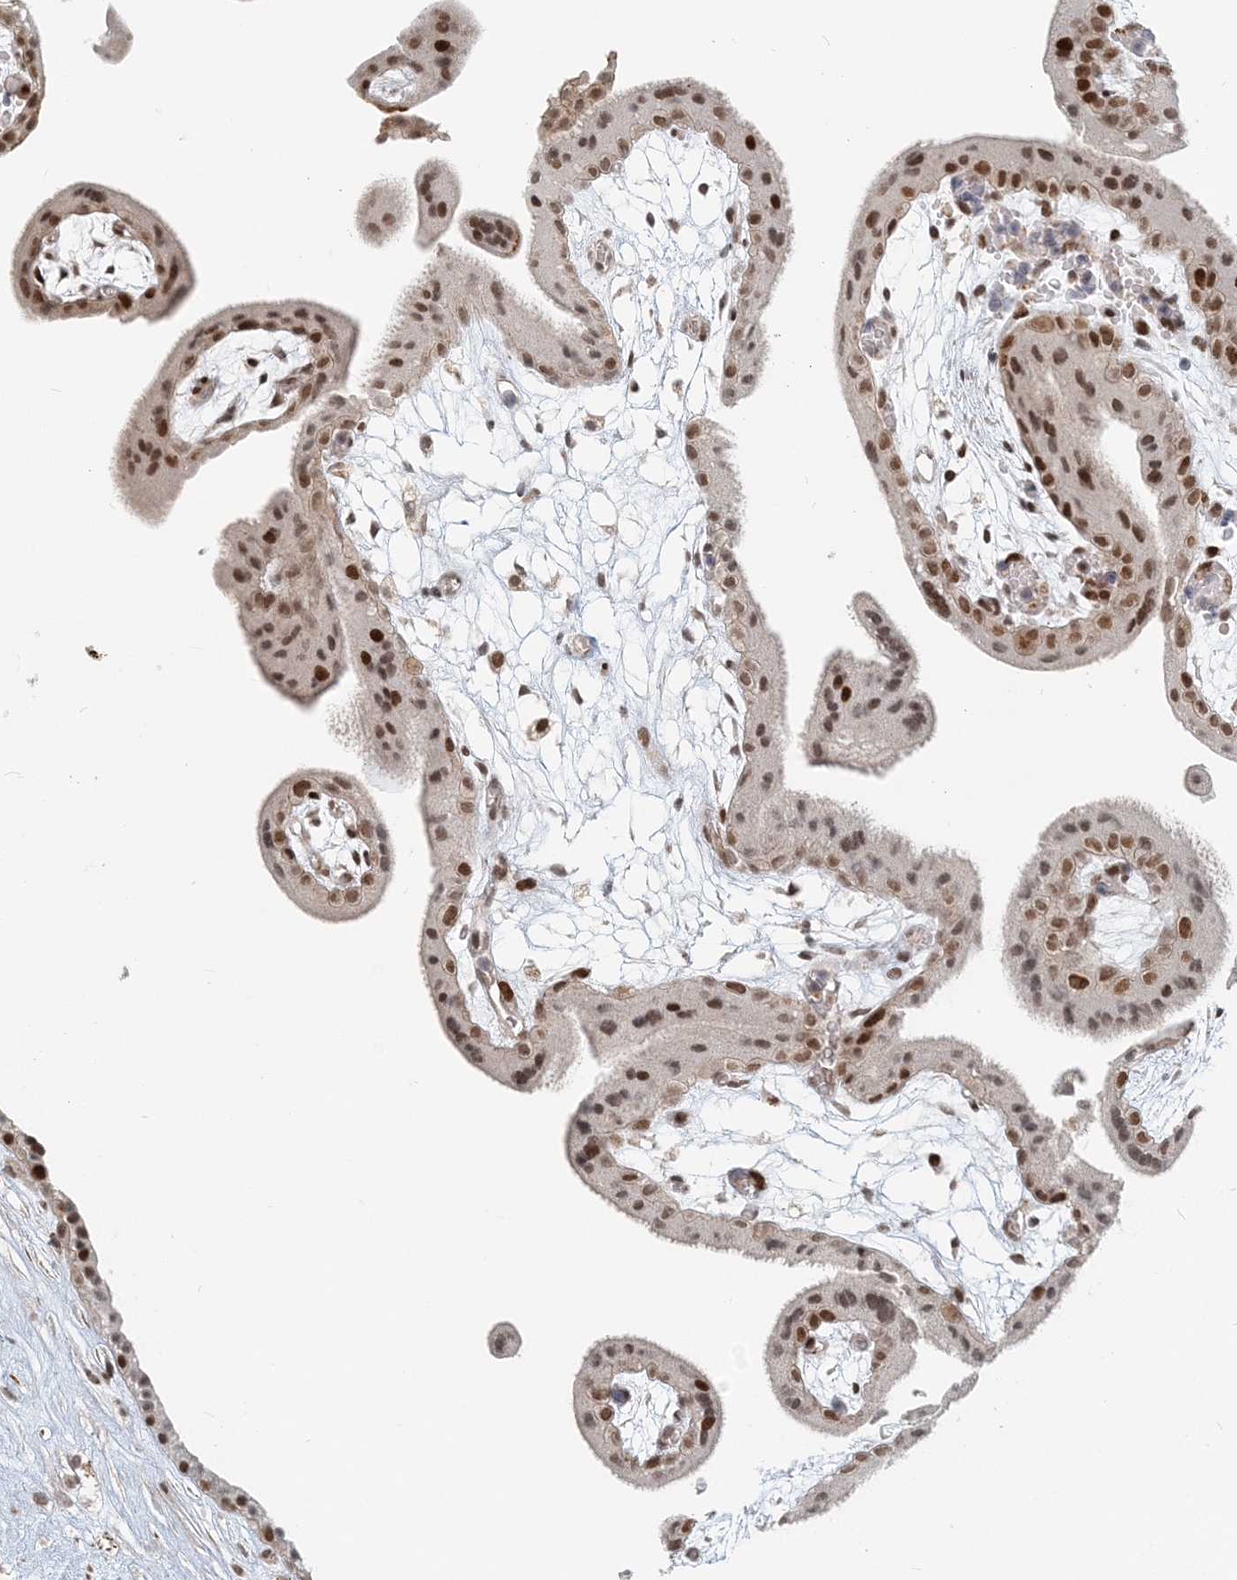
{"staining": {"intensity": "moderate", "quantity": ">75%", "location": "cytoplasmic/membranous,nuclear"}, "tissue": "placenta", "cell_type": "Decidual cells", "image_type": "normal", "snomed": [{"axis": "morphology", "description": "Normal tissue, NOS"}, {"axis": "topography", "description": "Placenta"}], "caption": "Immunohistochemical staining of unremarkable human placenta displays moderate cytoplasmic/membranous,nuclear protein expression in approximately >75% of decidual cells. Immunohistochemistry stains the protein in brown and the nuclei are stained blue.", "gene": "BAZ1B", "patient": {"sex": "female", "age": 18}}